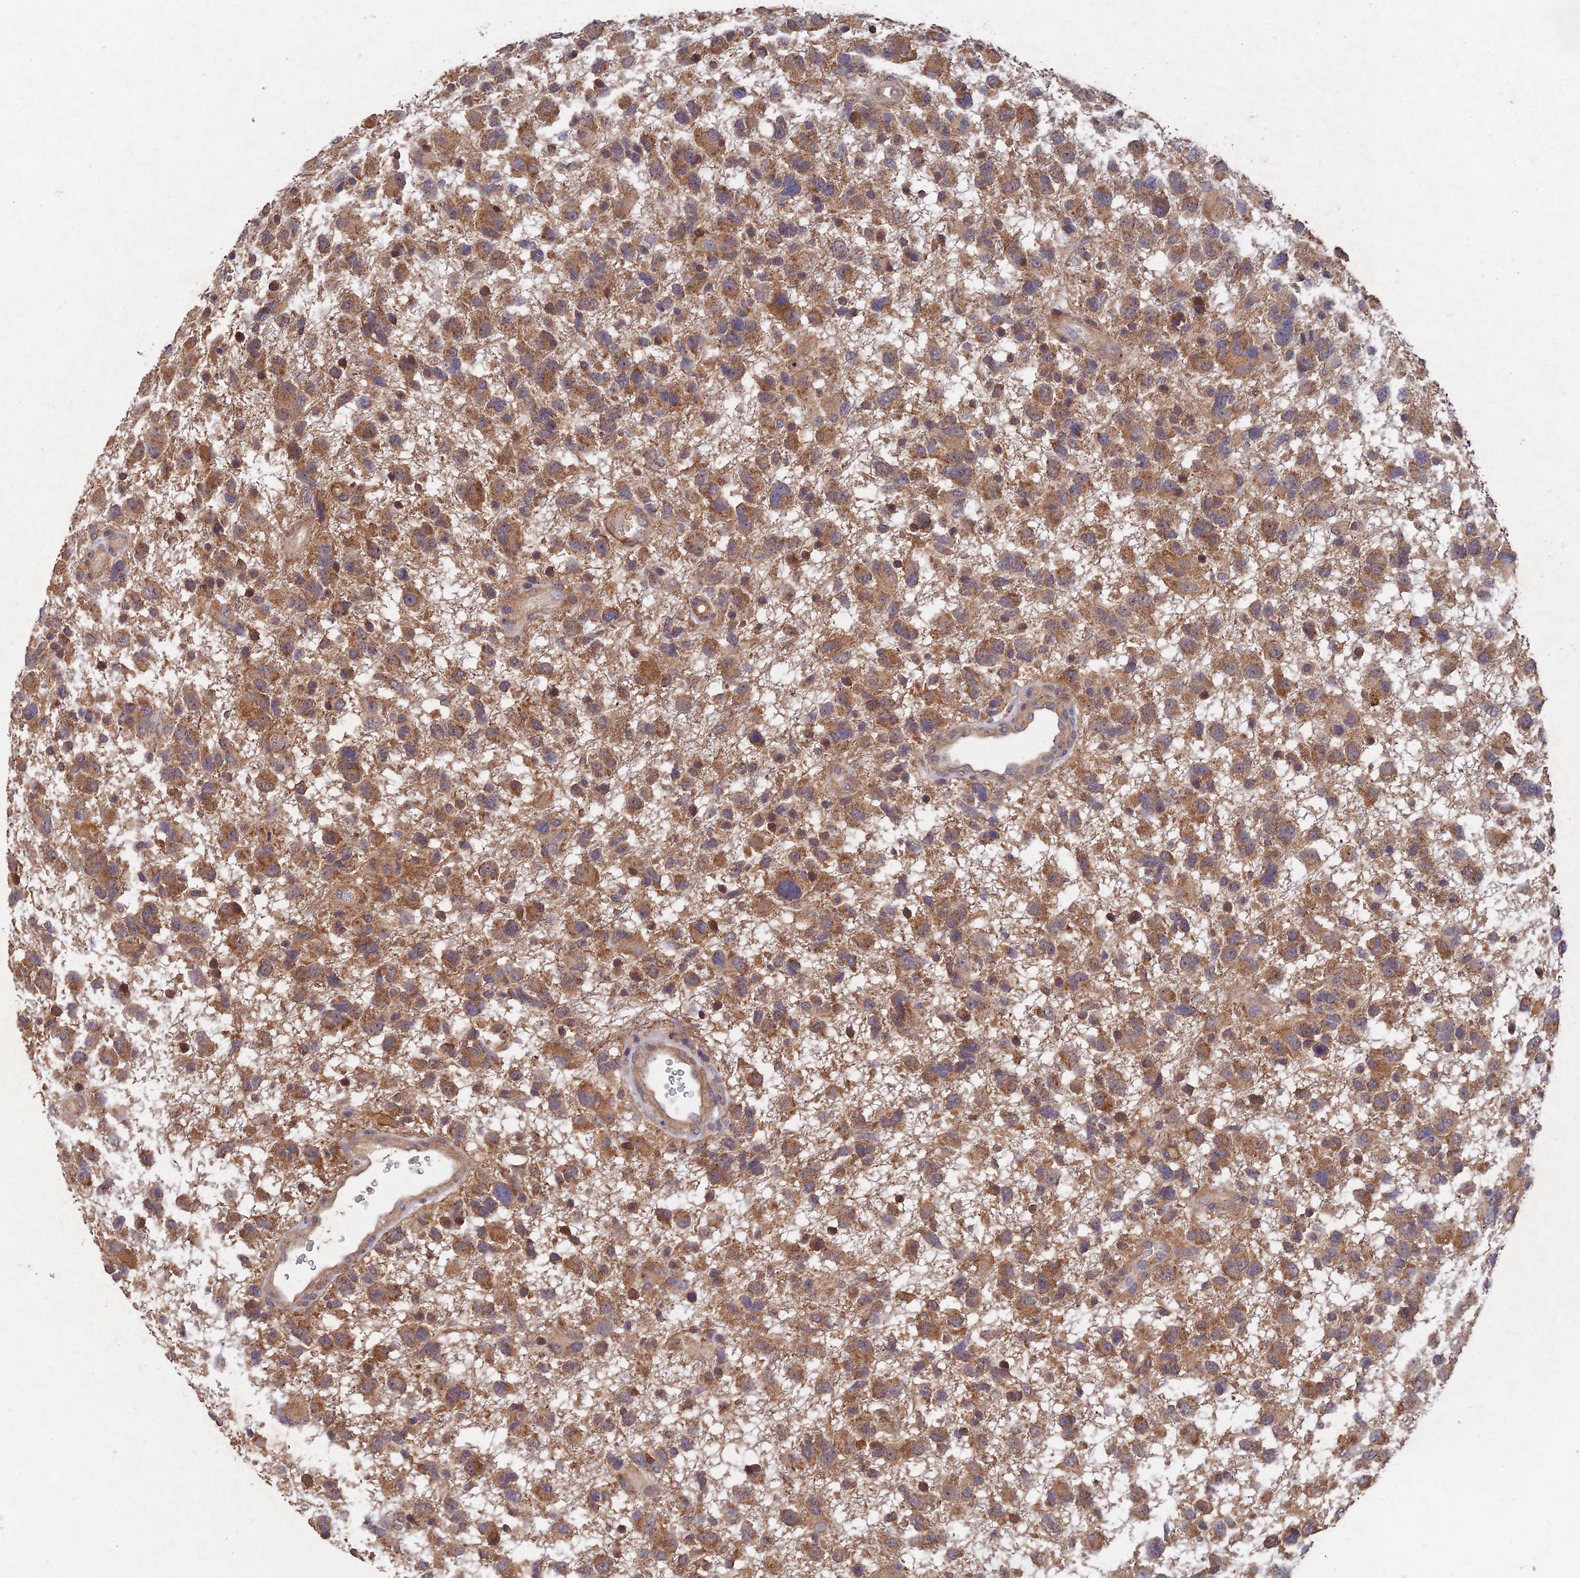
{"staining": {"intensity": "moderate", "quantity": ">75%", "location": "cytoplasmic/membranous"}, "tissue": "glioma", "cell_type": "Tumor cells", "image_type": "cancer", "snomed": [{"axis": "morphology", "description": "Glioma, malignant, High grade"}, {"axis": "topography", "description": "Brain"}], "caption": "The histopathology image exhibits a brown stain indicating the presence of a protein in the cytoplasmic/membranous of tumor cells in malignant high-grade glioma.", "gene": "SLC38A11", "patient": {"sex": "male", "age": 61}}